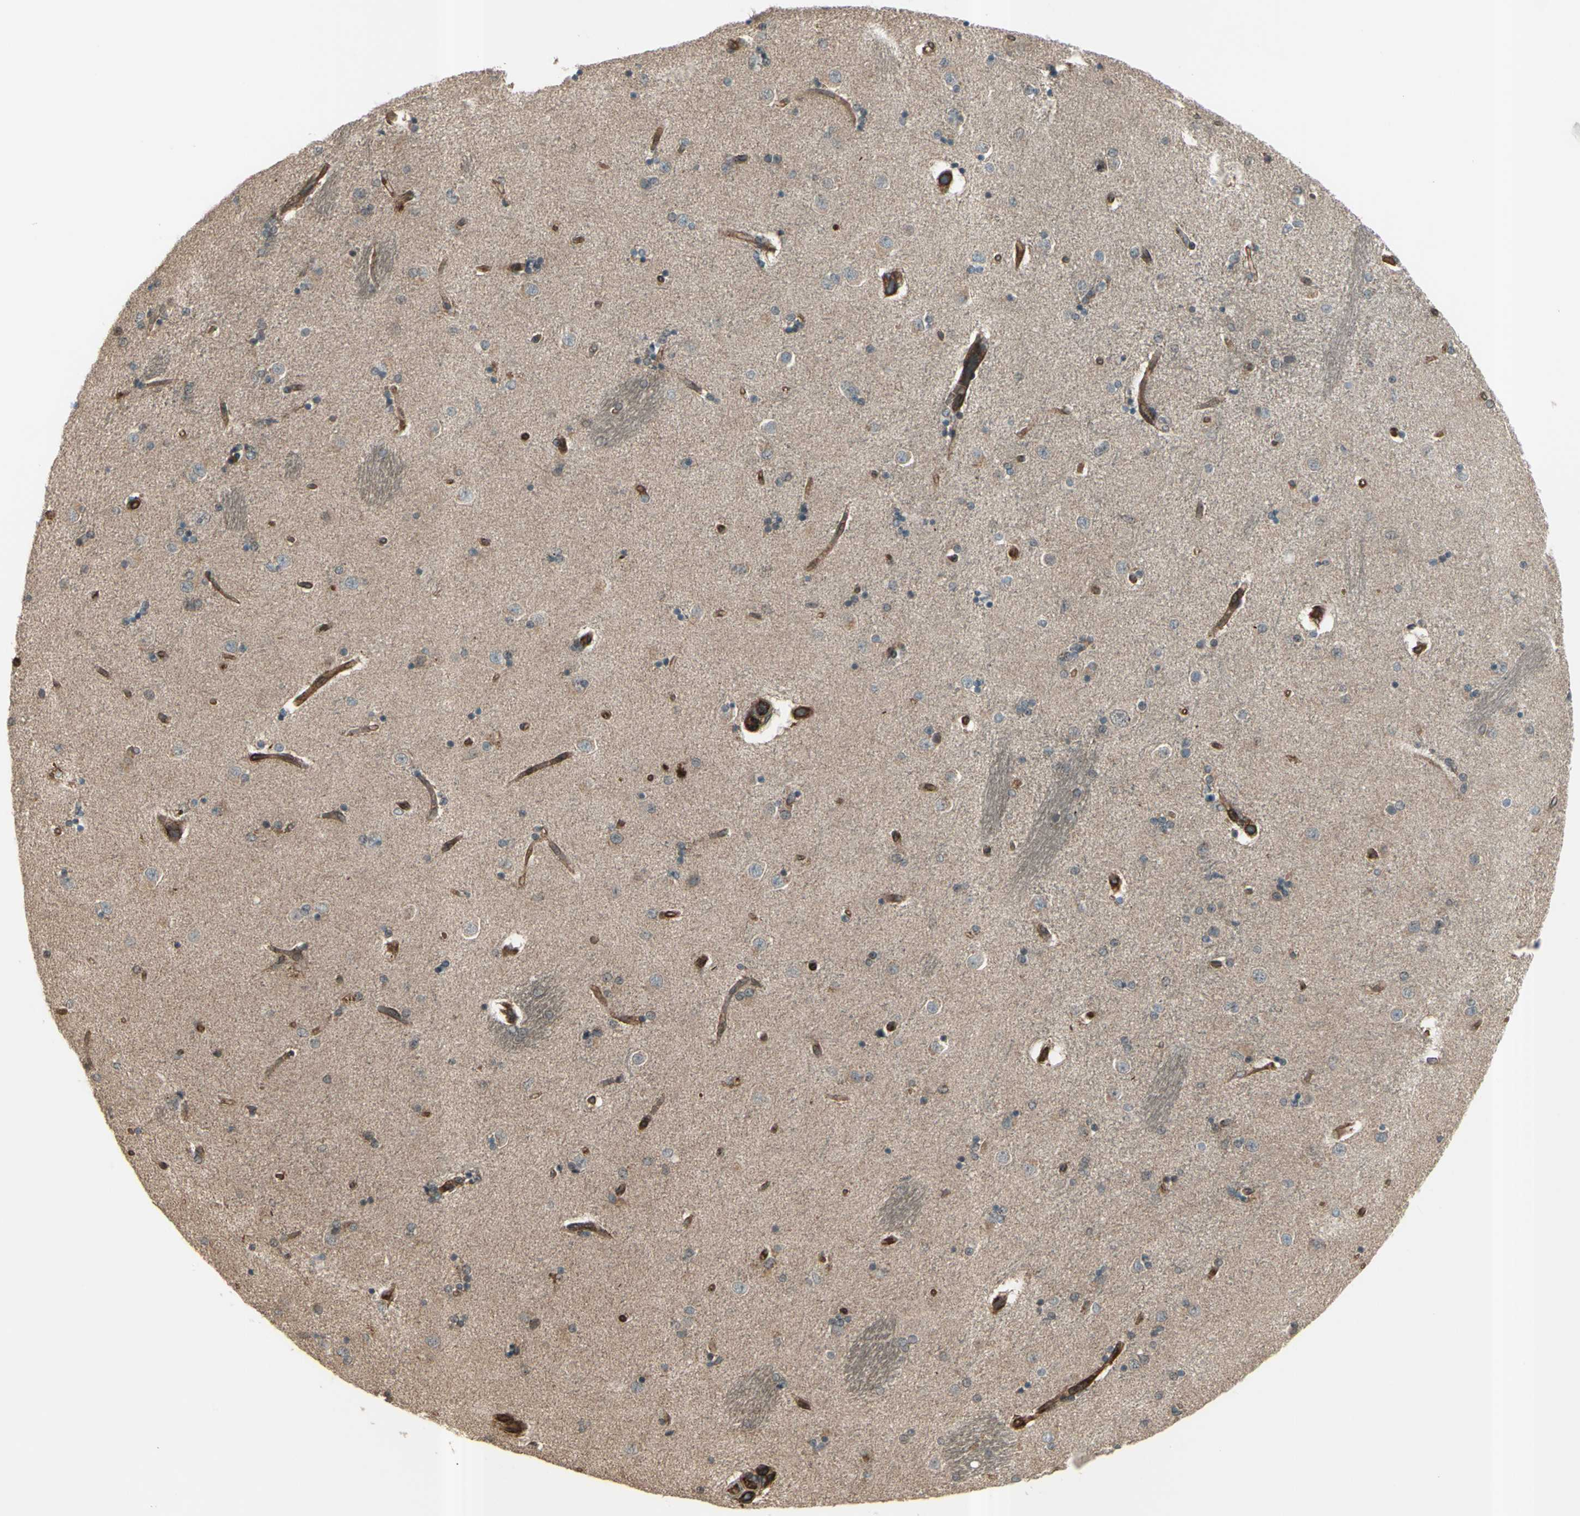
{"staining": {"intensity": "moderate", "quantity": "<25%", "location": "cytoplasmic/membranous"}, "tissue": "caudate", "cell_type": "Glial cells", "image_type": "normal", "snomed": [{"axis": "morphology", "description": "Normal tissue, NOS"}, {"axis": "topography", "description": "Lateral ventricle wall"}], "caption": "Immunohistochemistry image of benign caudate stained for a protein (brown), which displays low levels of moderate cytoplasmic/membranous expression in about <25% of glial cells.", "gene": "FXYD5", "patient": {"sex": "female", "age": 54}}